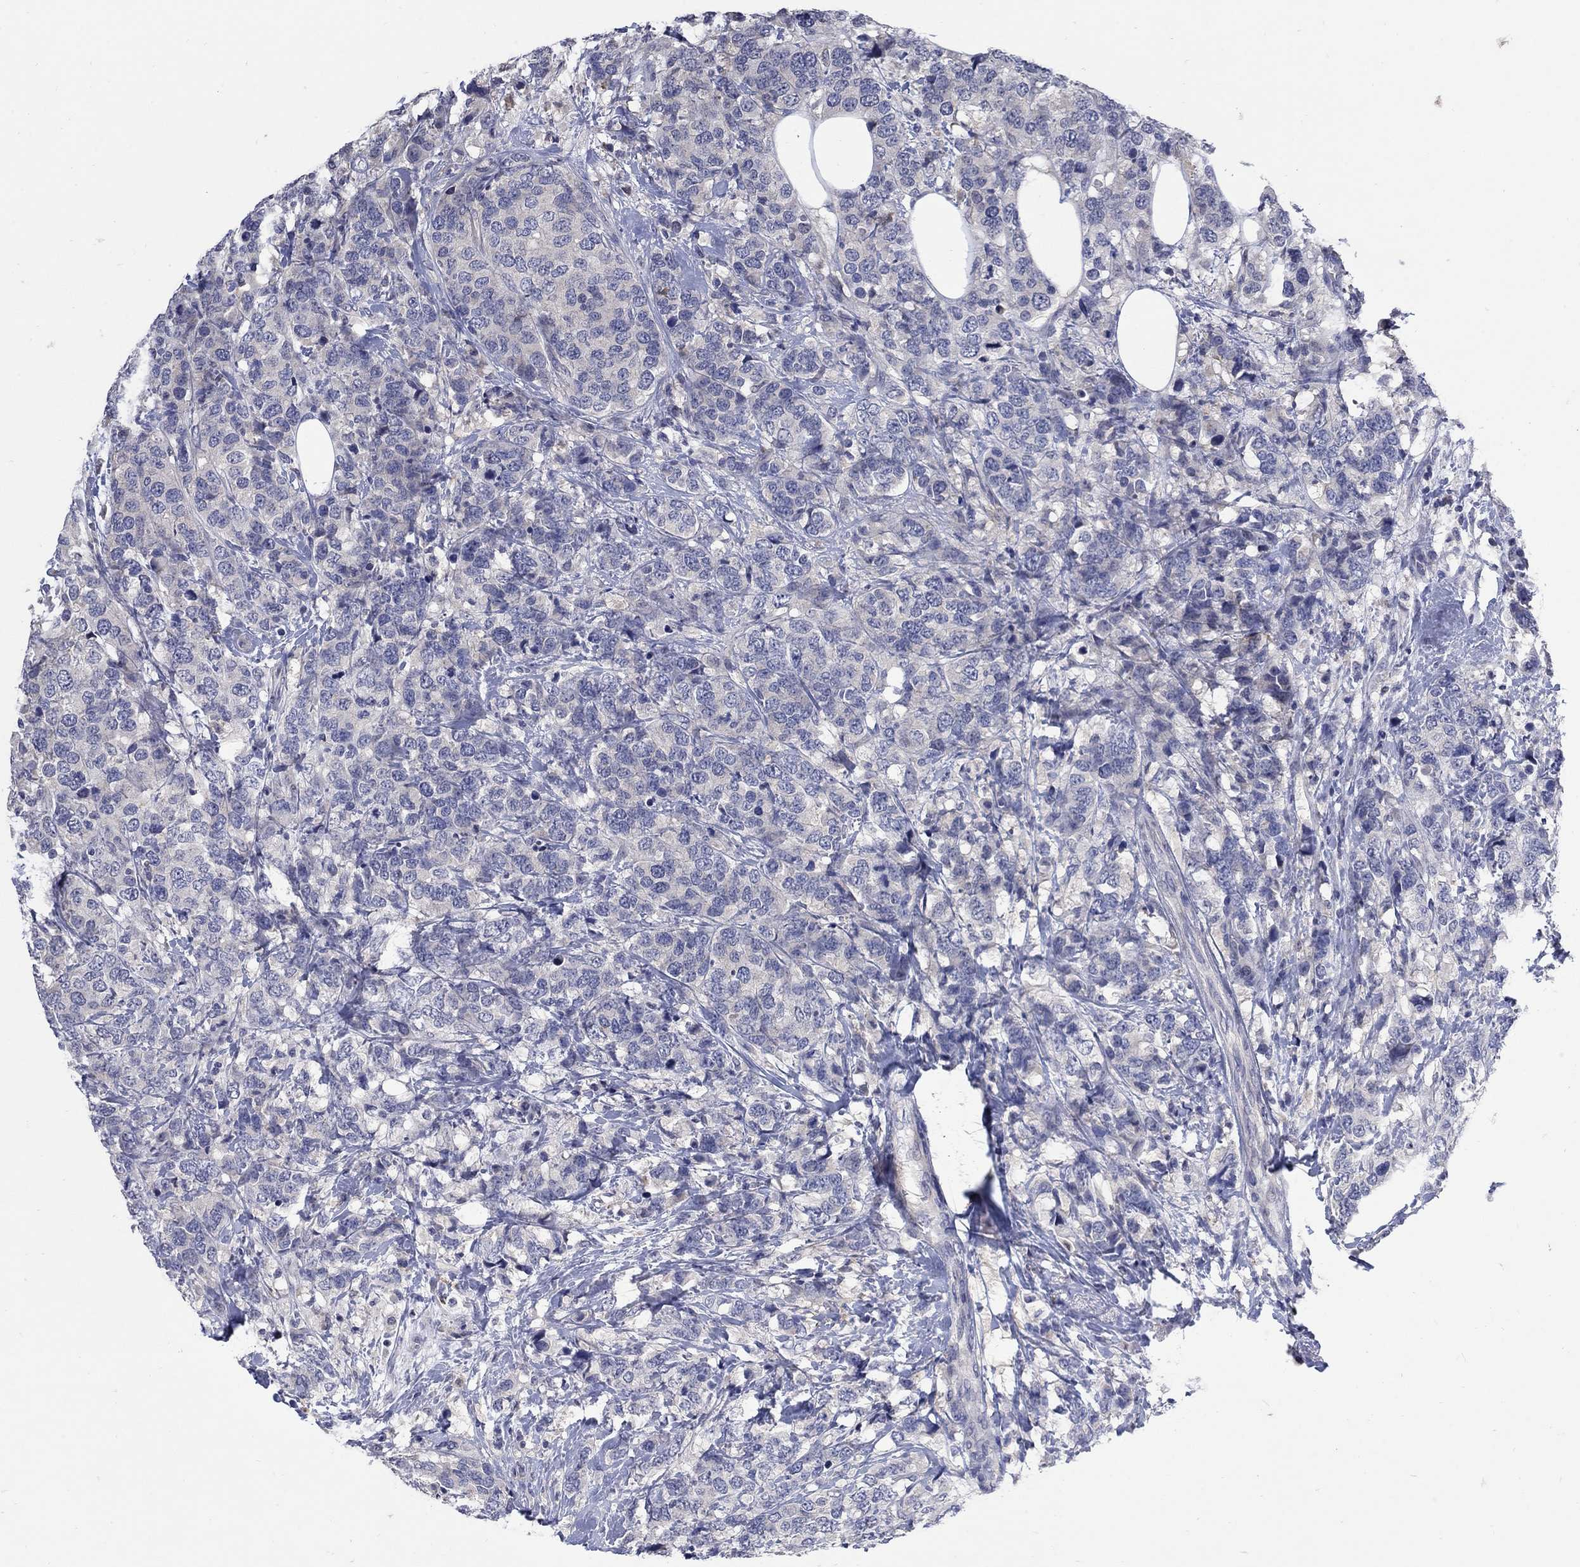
{"staining": {"intensity": "negative", "quantity": "none", "location": "none"}, "tissue": "breast cancer", "cell_type": "Tumor cells", "image_type": "cancer", "snomed": [{"axis": "morphology", "description": "Lobular carcinoma"}, {"axis": "topography", "description": "Breast"}], "caption": "A histopathology image of human breast cancer is negative for staining in tumor cells.", "gene": "CETN1", "patient": {"sex": "female", "age": 59}}